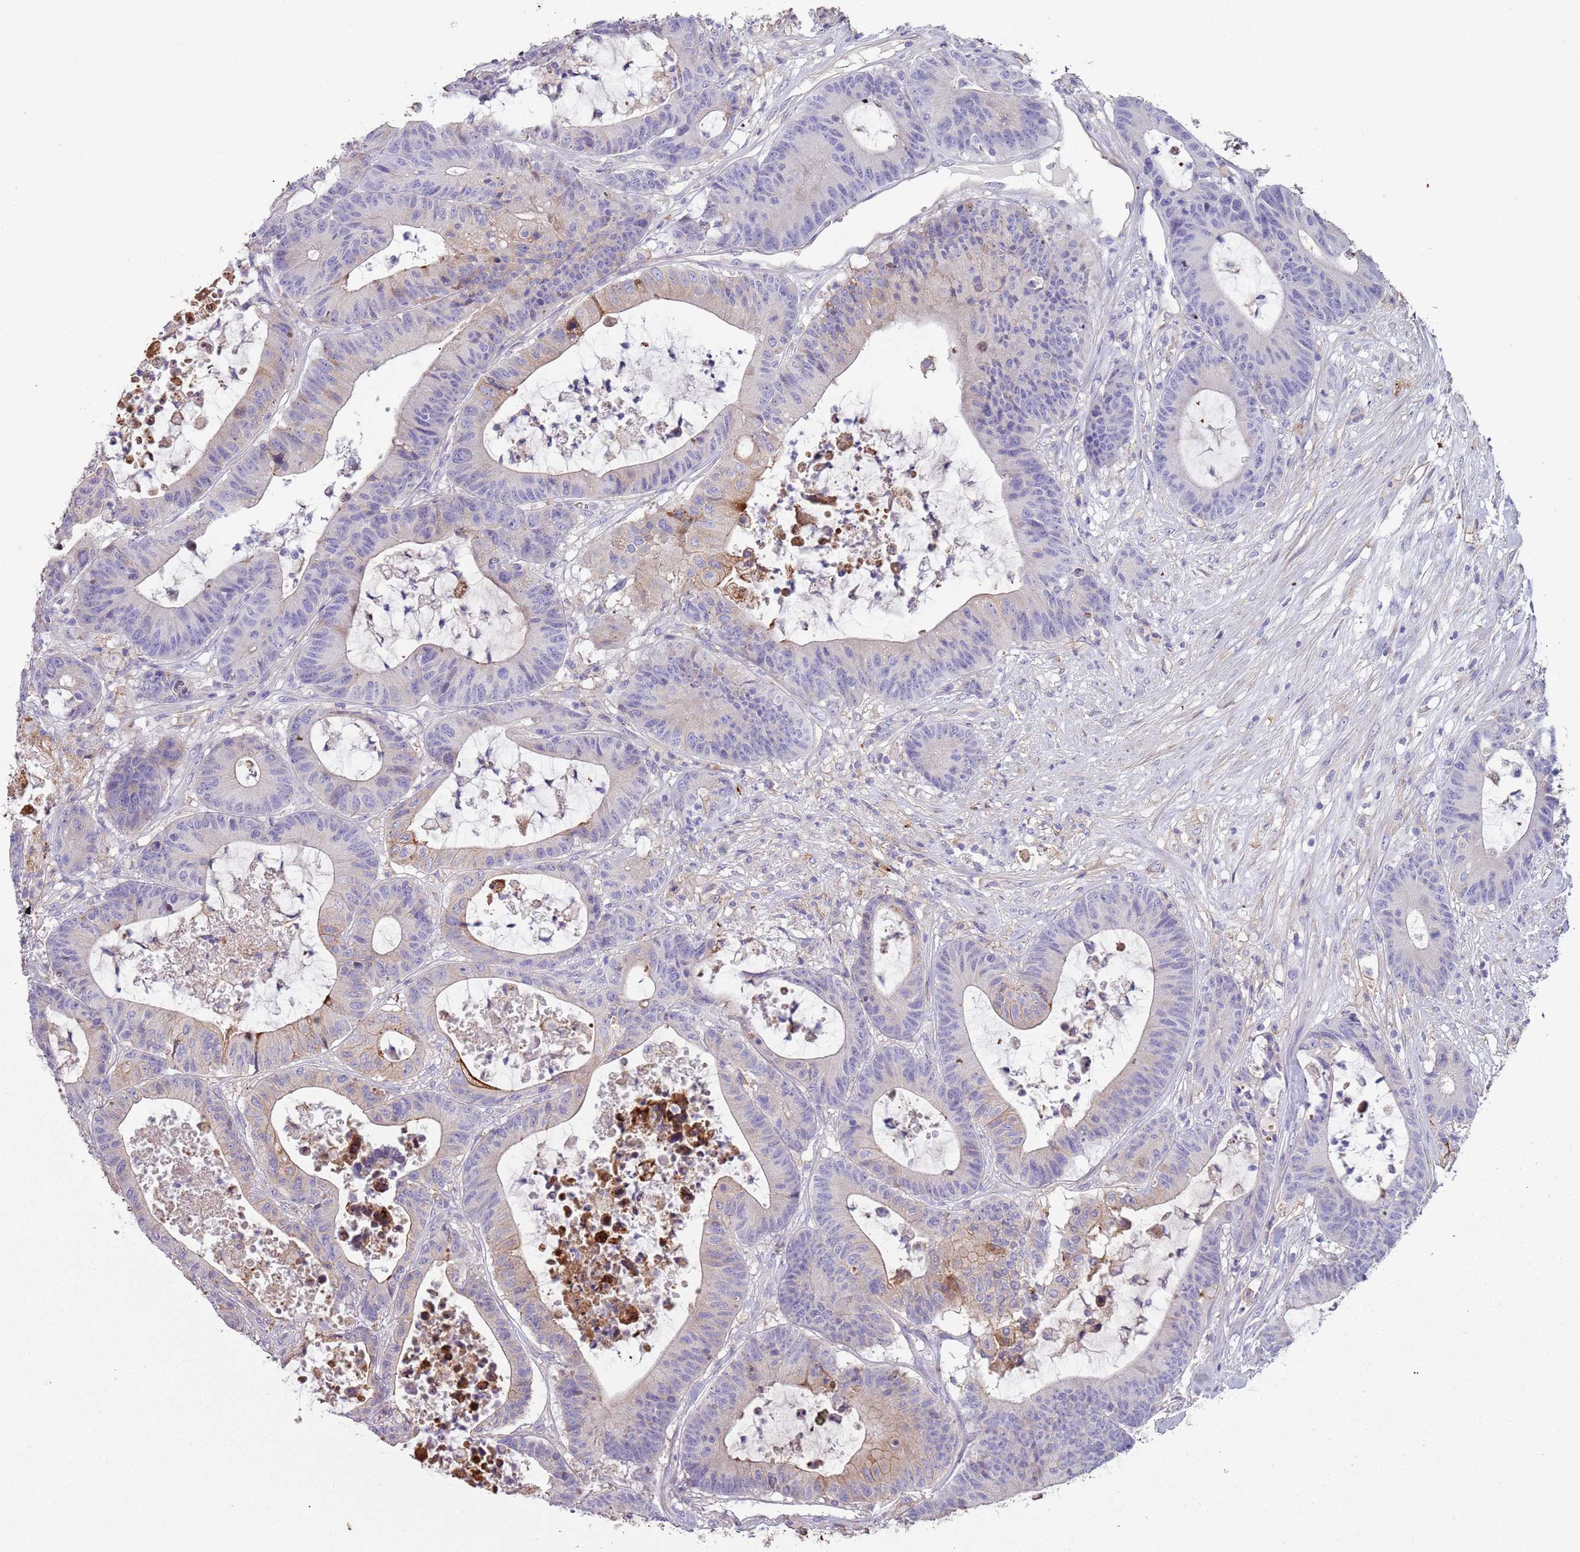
{"staining": {"intensity": "weak", "quantity": "<25%", "location": "cytoplasmic/membranous"}, "tissue": "colorectal cancer", "cell_type": "Tumor cells", "image_type": "cancer", "snomed": [{"axis": "morphology", "description": "Adenocarcinoma, NOS"}, {"axis": "topography", "description": "Colon"}], "caption": "Photomicrograph shows no significant protein expression in tumor cells of colorectal cancer (adenocarcinoma).", "gene": "NBPF3", "patient": {"sex": "female", "age": 84}}